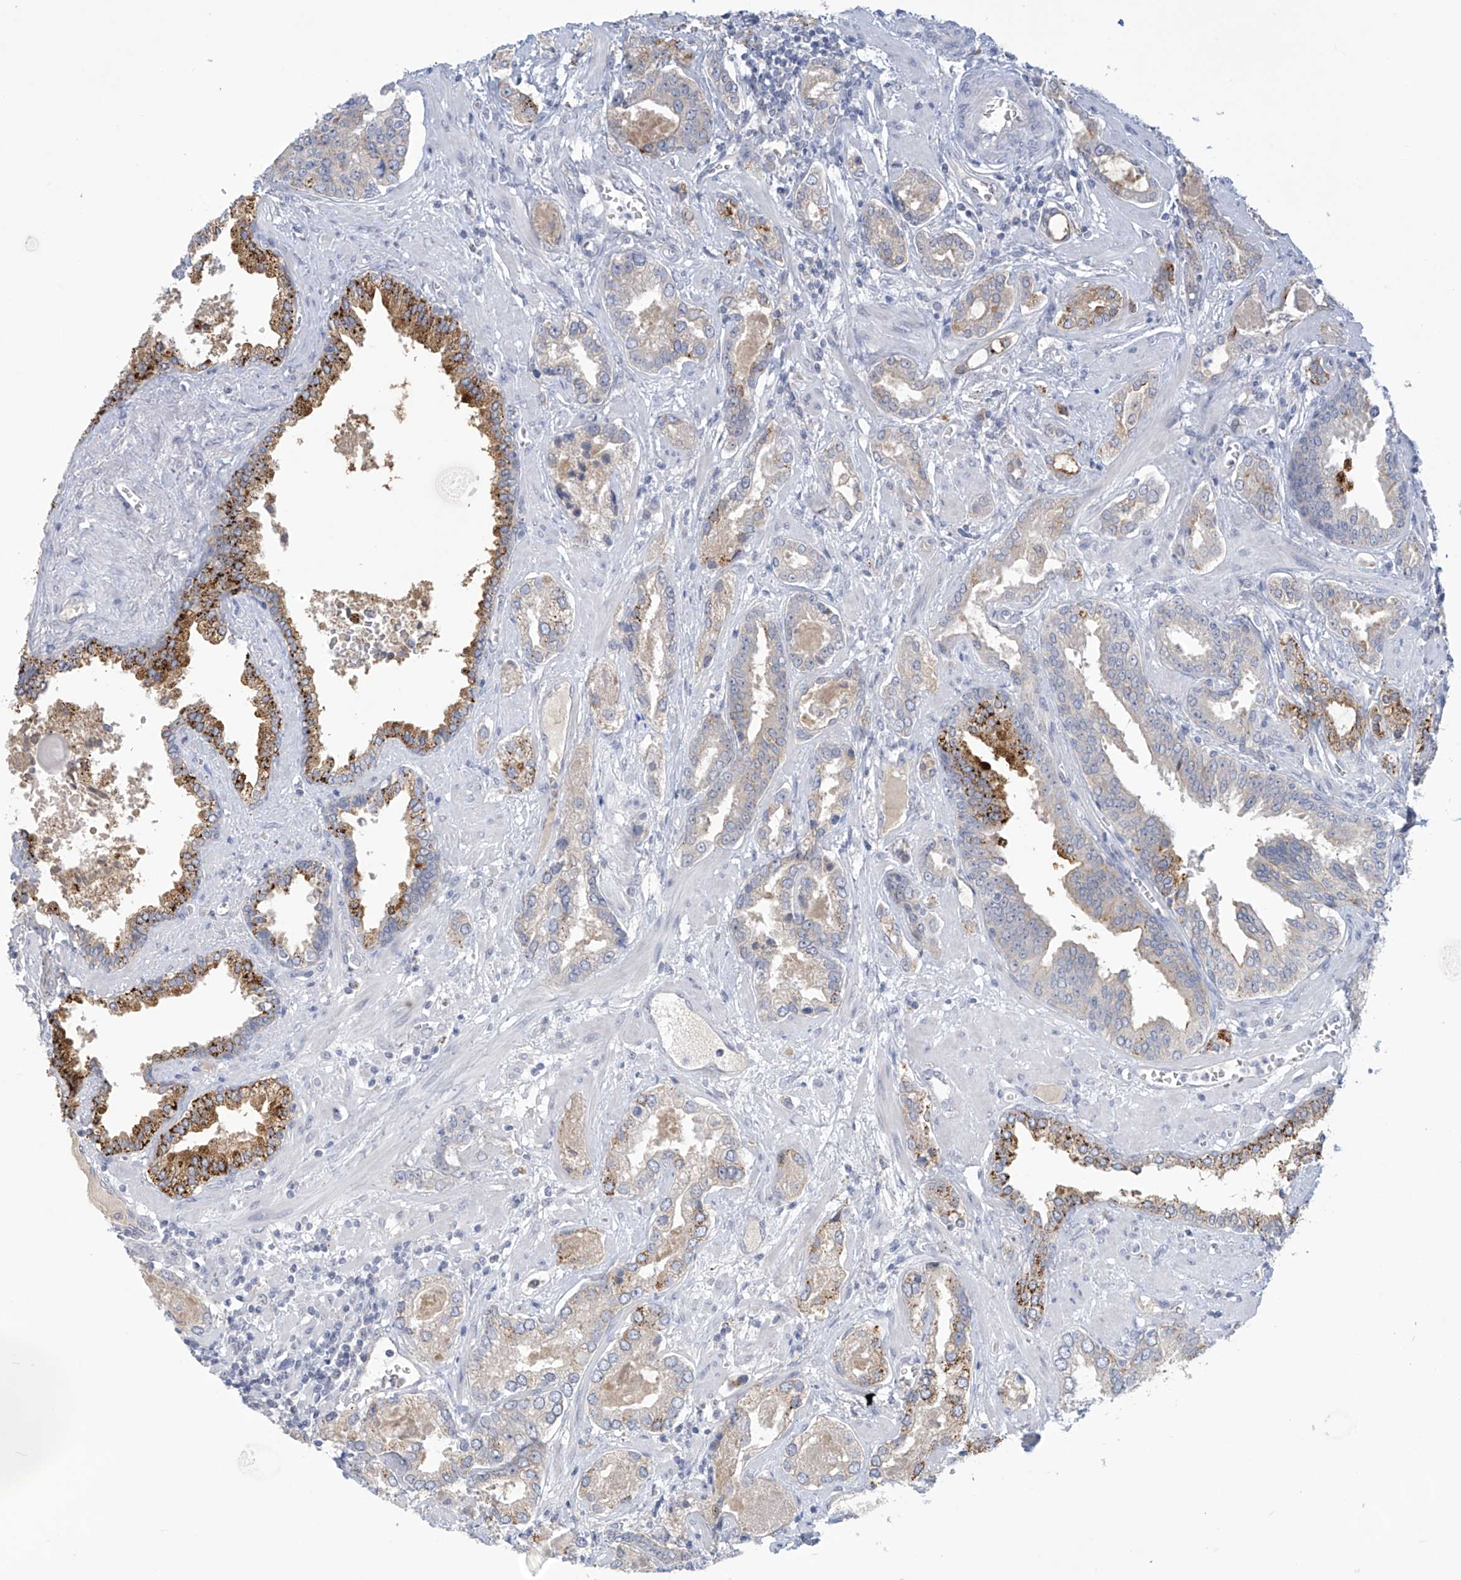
{"staining": {"intensity": "moderate", "quantity": "<25%", "location": "cytoplasmic/membranous"}, "tissue": "prostate cancer", "cell_type": "Tumor cells", "image_type": "cancer", "snomed": [{"axis": "morphology", "description": "Adenocarcinoma, High grade"}, {"axis": "topography", "description": "Prostate and seminal vesicle, NOS"}], "caption": "There is low levels of moderate cytoplasmic/membranous expression in tumor cells of high-grade adenocarcinoma (prostate), as demonstrated by immunohistochemical staining (brown color).", "gene": "IBA57", "patient": {"sex": "male", "age": 67}}